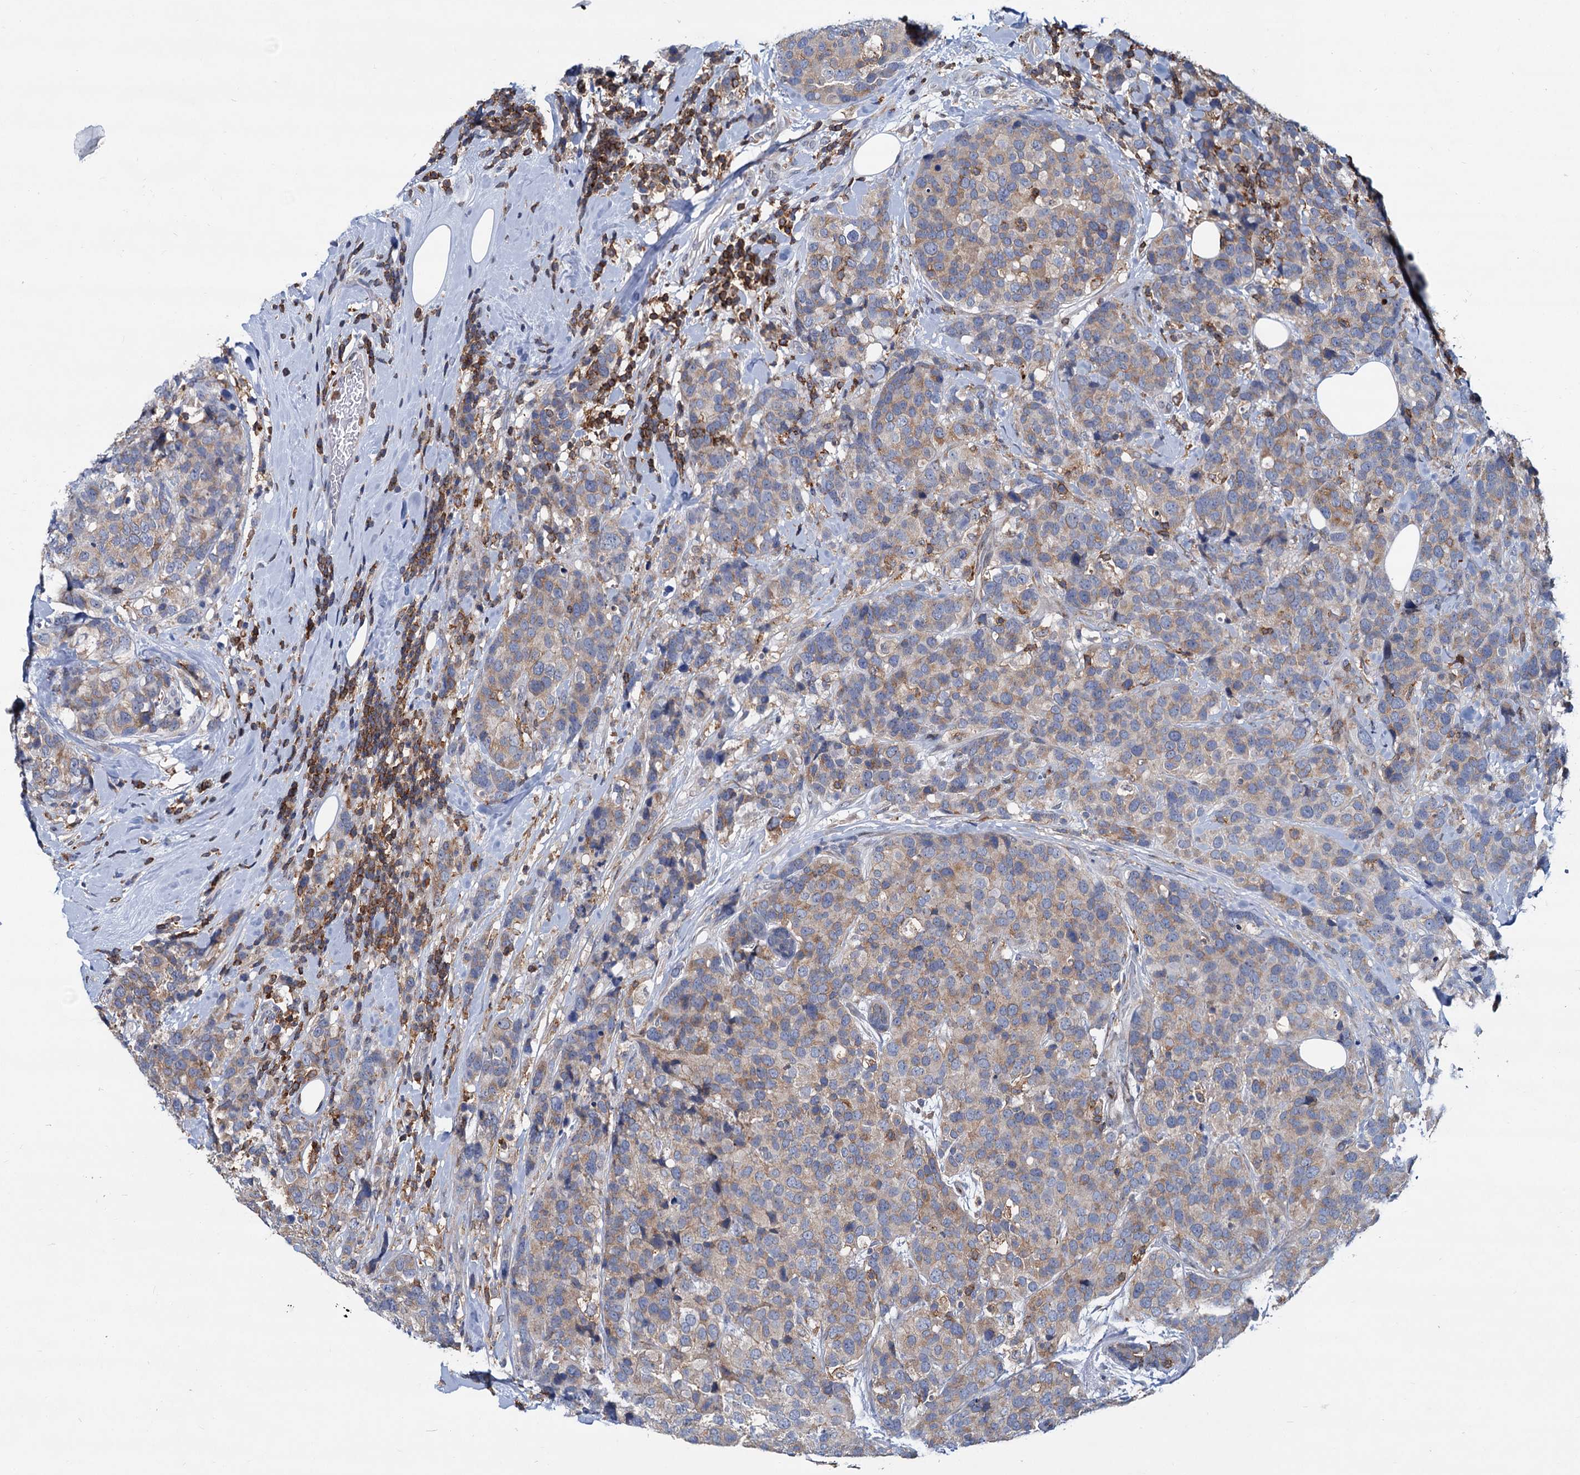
{"staining": {"intensity": "weak", "quantity": ">75%", "location": "cytoplasmic/membranous"}, "tissue": "breast cancer", "cell_type": "Tumor cells", "image_type": "cancer", "snomed": [{"axis": "morphology", "description": "Lobular carcinoma"}, {"axis": "topography", "description": "Breast"}], "caption": "Breast cancer tissue displays weak cytoplasmic/membranous positivity in about >75% of tumor cells", "gene": "LRCH4", "patient": {"sex": "female", "age": 59}}